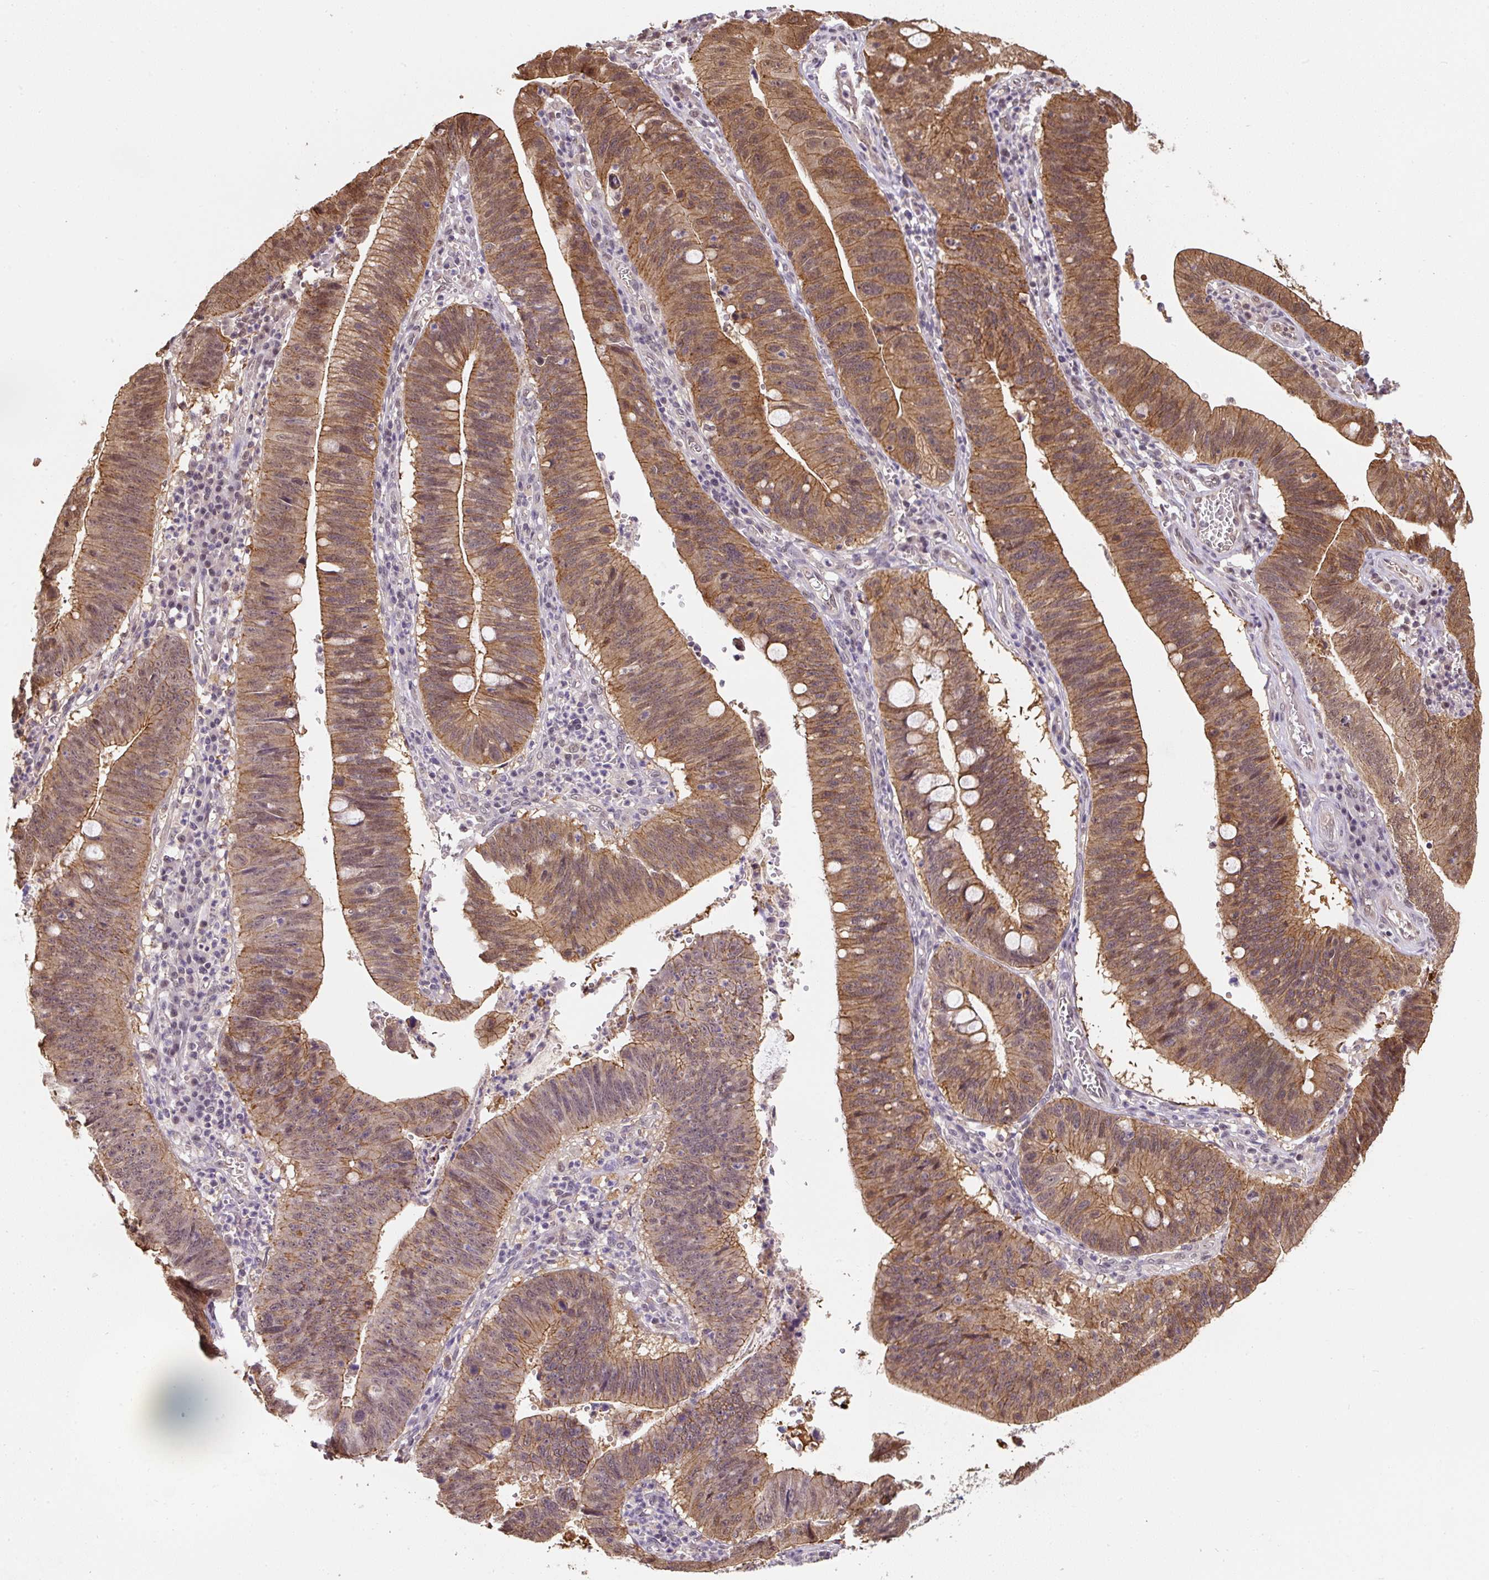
{"staining": {"intensity": "moderate", "quantity": ">75%", "location": "cytoplasmic/membranous,nuclear"}, "tissue": "stomach cancer", "cell_type": "Tumor cells", "image_type": "cancer", "snomed": [{"axis": "morphology", "description": "Adenocarcinoma, NOS"}, {"axis": "topography", "description": "Stomach"}], "caption": "The histopathology image demonstrates a brown stain indicating the presence of a protein in the cytoplasmic/membranous and nuclear of tumor cells in stomach cancer (adenocarcinoma).", "gene": "ST13", "patient": {"sex": "male", "age": 59}}